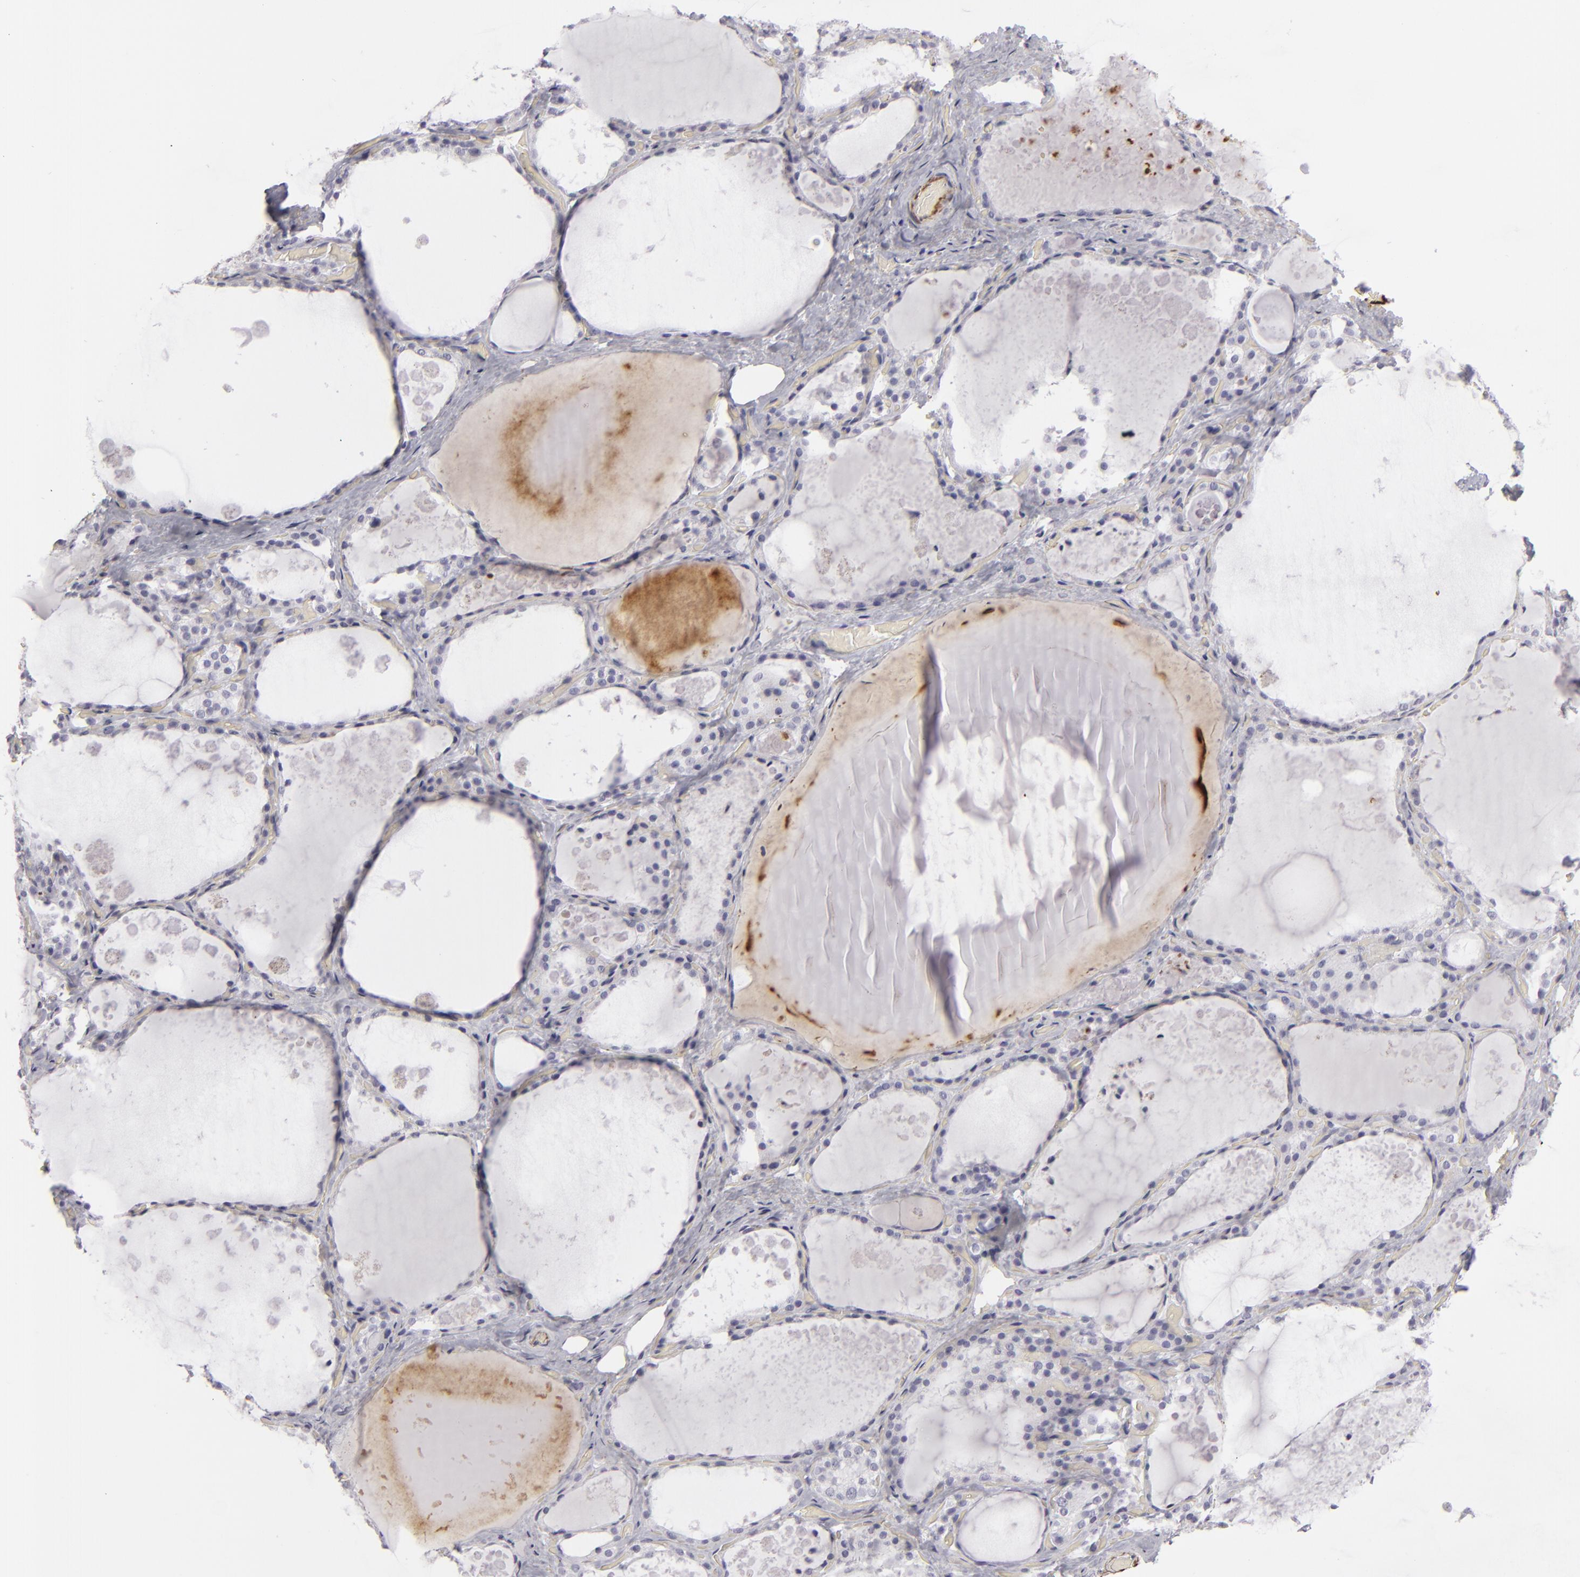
{"staining": {"intensity": "negative", "quantity": "none", "location": "none"}, "tissue": "thyroid gland", "cell_type": "Glandular cells", "image_type": "normal", "snomed": [{"axis": "morphology", "description": "Normal tissue, NOS"}, {"axis": "topography", "description": "Thyroid gland"}], "caption": "Glandular cells show no significant expression in benign thyroid gland. (DAB IHC, high magnification).", "gene": "C9", "patient": {"sex": "male", "age": 61}}